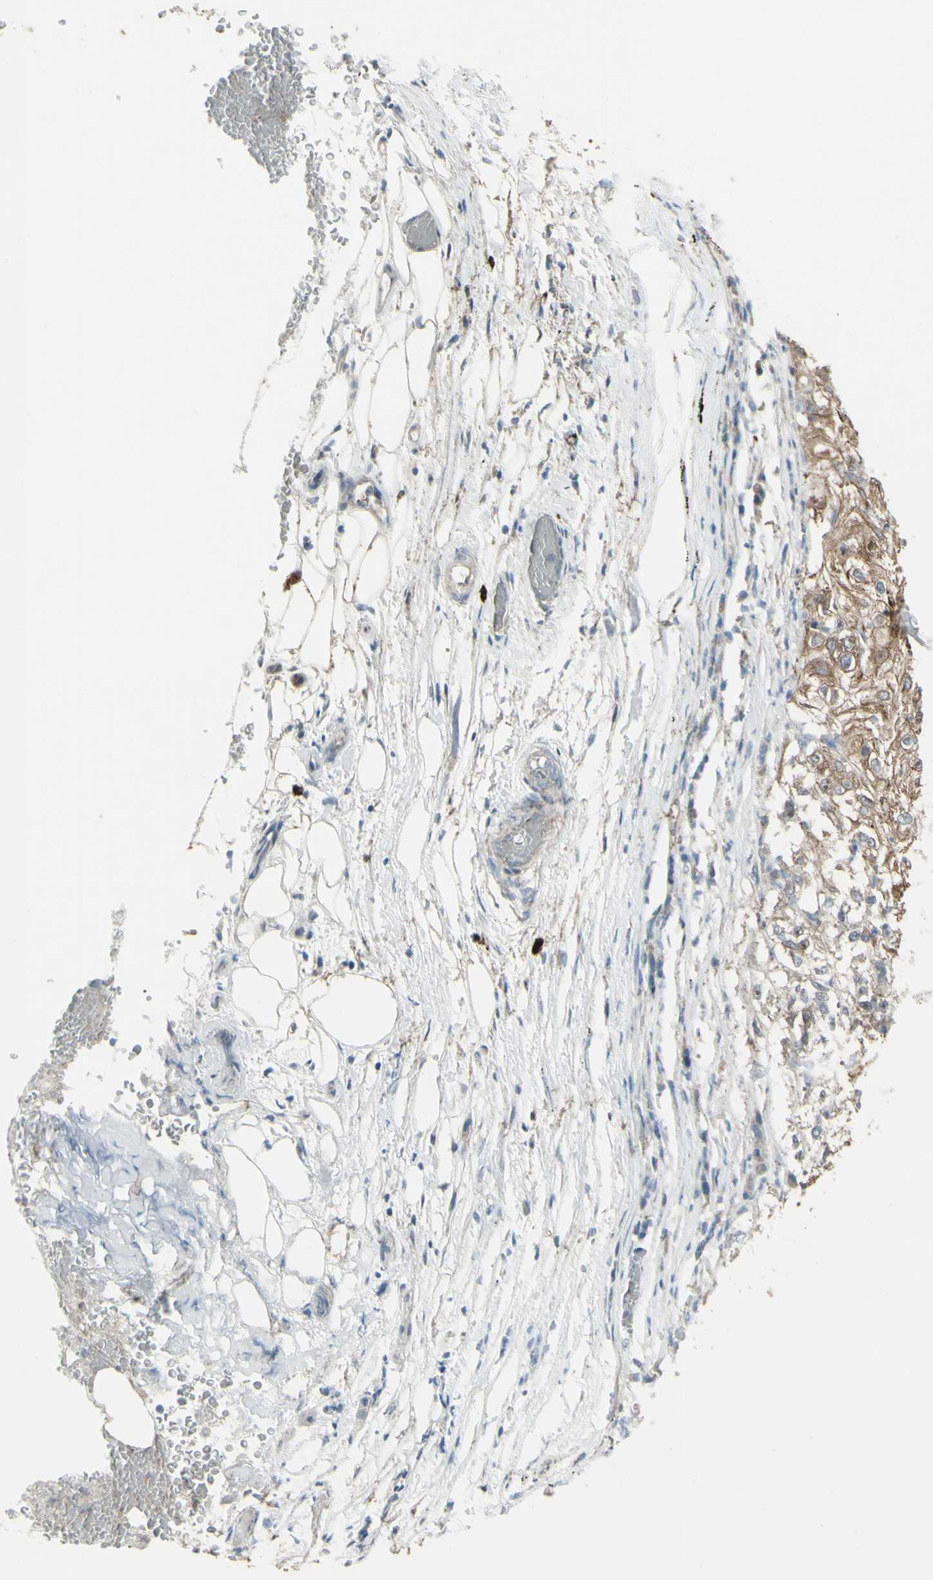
{"staining": {"intensity": "moderate", "quantity": "25%-75%", "location": "cytoplasmic/membranous"}, "tissue": "lung cancer", "cell_type": "Tumor cells", "image_type": "cancer", "snomed": [{"axis": "morphology", "description": "Inflammation, NOS"}, {"axis": "morphology", "description": "Squamous cell carcinoma, NOS"}, {"axis": "topography", "description": "Lymph node"}, {"axis": "topography", "description": "Soft tissue"}, {"axis": "topography", "description": "Lung"}], "caption": "Immunohistochemical staining of lung cancer exhibits moderate cytoplasmic/membranous protein expression in approximately 25%-75% of tumor cells.", "gene": "GRAMD1B", "patient": {"sex": "male", "age": 66}}